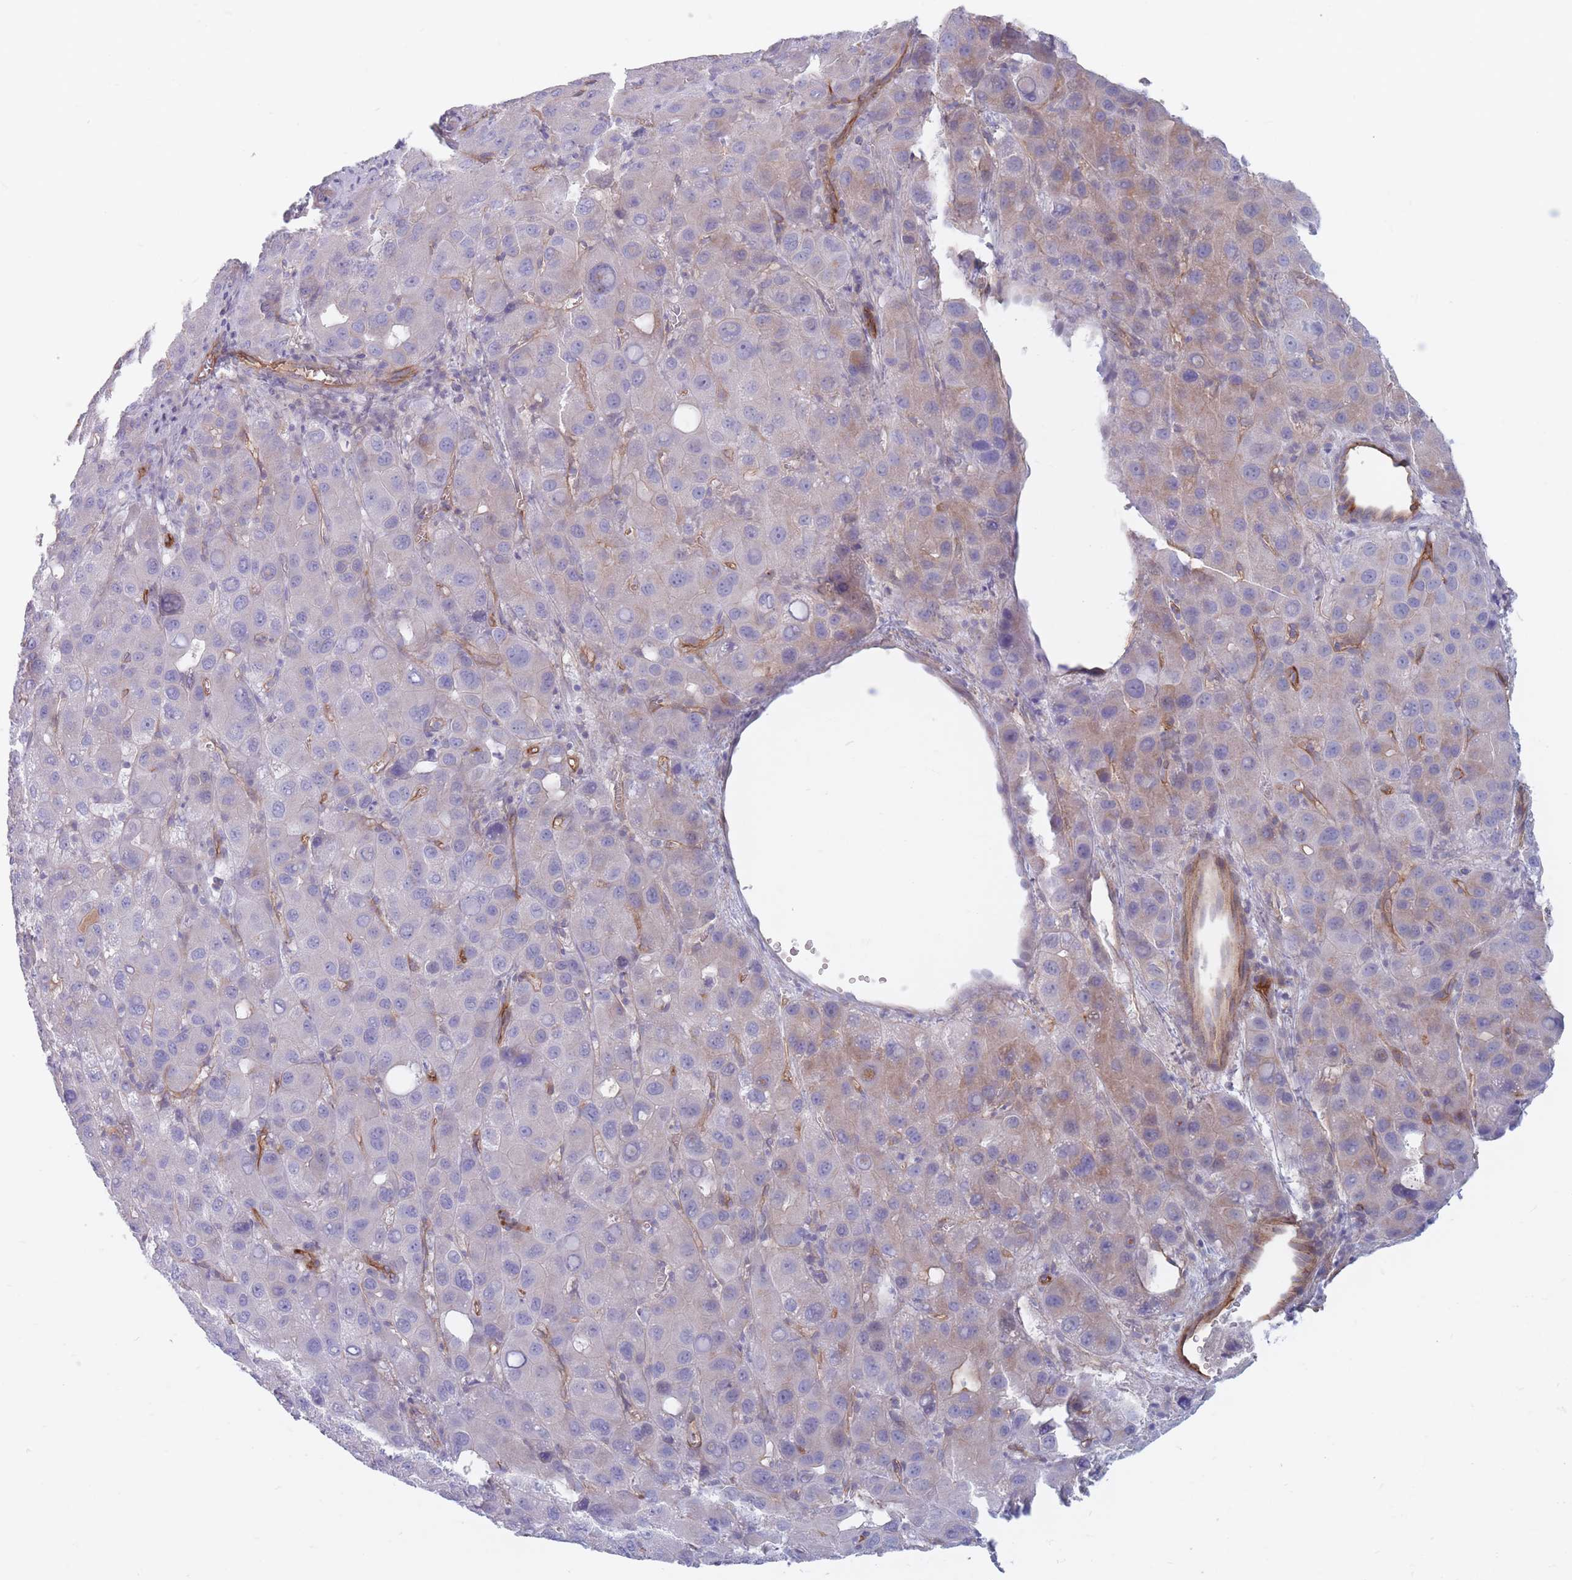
{"staining": {"intensity": "weak", "quantity": "<25%", "location": "cytoplasmic/membranous"}, "tissue": "liver cancer", "cell_type": "Tumor cells", "image_type": "cancer", "snomed": [{"axis": "morphology", "description": "Carcinoma, Hepatocellular, NOS"}, {"axis": "topography", "description": "Liver"}], "caption": "Tumor cells are negative for brown protein staining in hepatocellular carcinoma (liver). (Stains: DAB (3,3'-diaminobenzidine) immunohistochemistry with hematoxylin counter stain, Microscopy: brightfield microscopy at high magnification).", "gene": "PLPP1", "patient": {"sex": "male", "age": 55}}